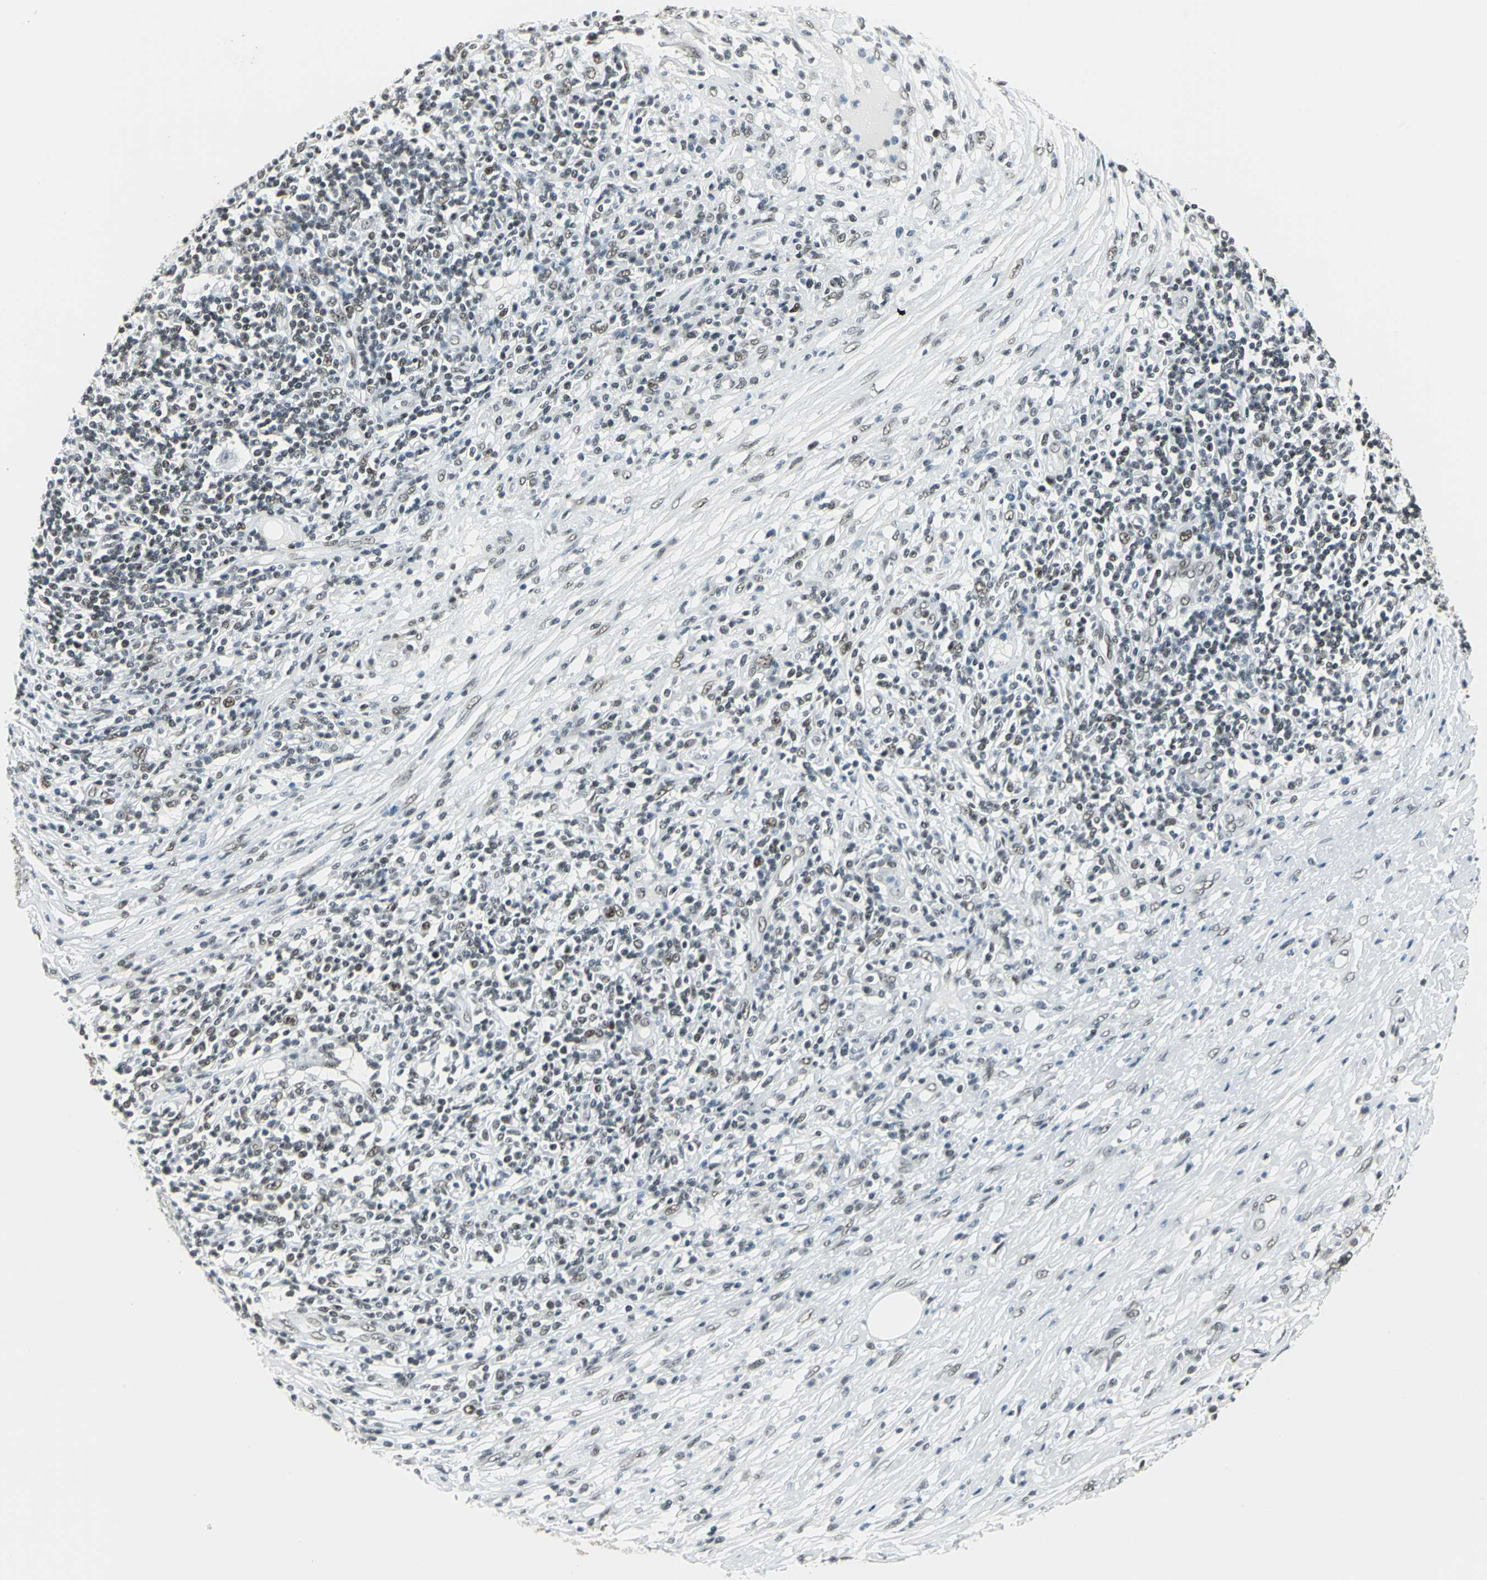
{"staining": {"intensity": "moderate", "quantity": "25%-75%", "location": "nuclear"}, "tissue": "lymphoma", "cell_type": "Tumor cells", "image_type": "cancer", "snomed": [{"axis": "morphology", "description": "Malignant lymphoma, non-Hodgkin's type, High grade"}, {"axis": "topography", "description": "Lymph node"}], "caption": "Approximately 25%-75% of tumor cells in lymphoma exhibit moderate nuclear protein expression as visualized by brown immunohistochemical staining.", "gene": "ADNP", "patient": {"sex": "female", "age": 84}}